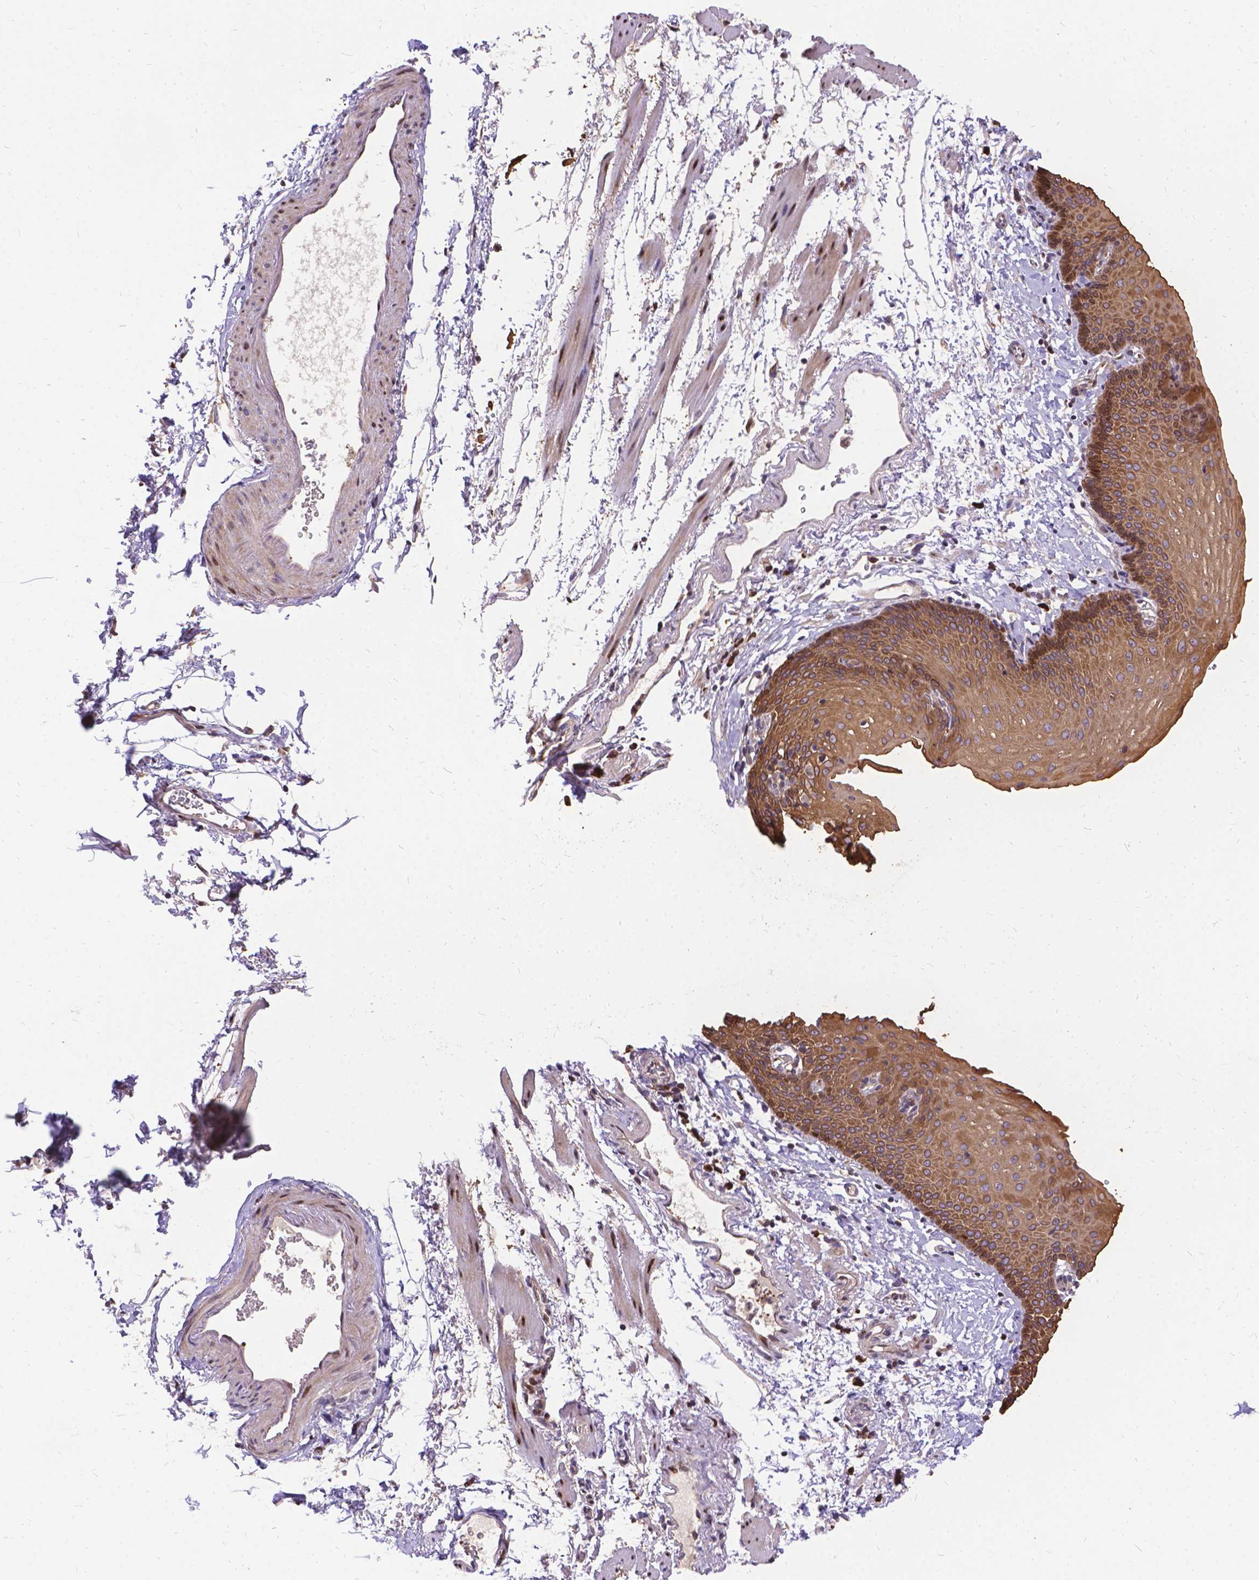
{"staining": {"intensity": "moderate", "quantity": ">75%", "location": "cytoplasmic/membranous"}, "tissue": "esophagus", "cell_type": "Squamous epithelial cells", "image_type": "normal", "snomed": [{"axis": "morphology", "description": "Normal tissue, NOS"}, {"axis": "topography", "description": "Esophagus"}], "caption": "Squamous epithelial cells display medium levels of moderate cytoplasmic/membranous staining in approximately >75% of cells in normal esophagus.", "gene": "DENND6A", "patient": {"sex": "female", "age": 64}}